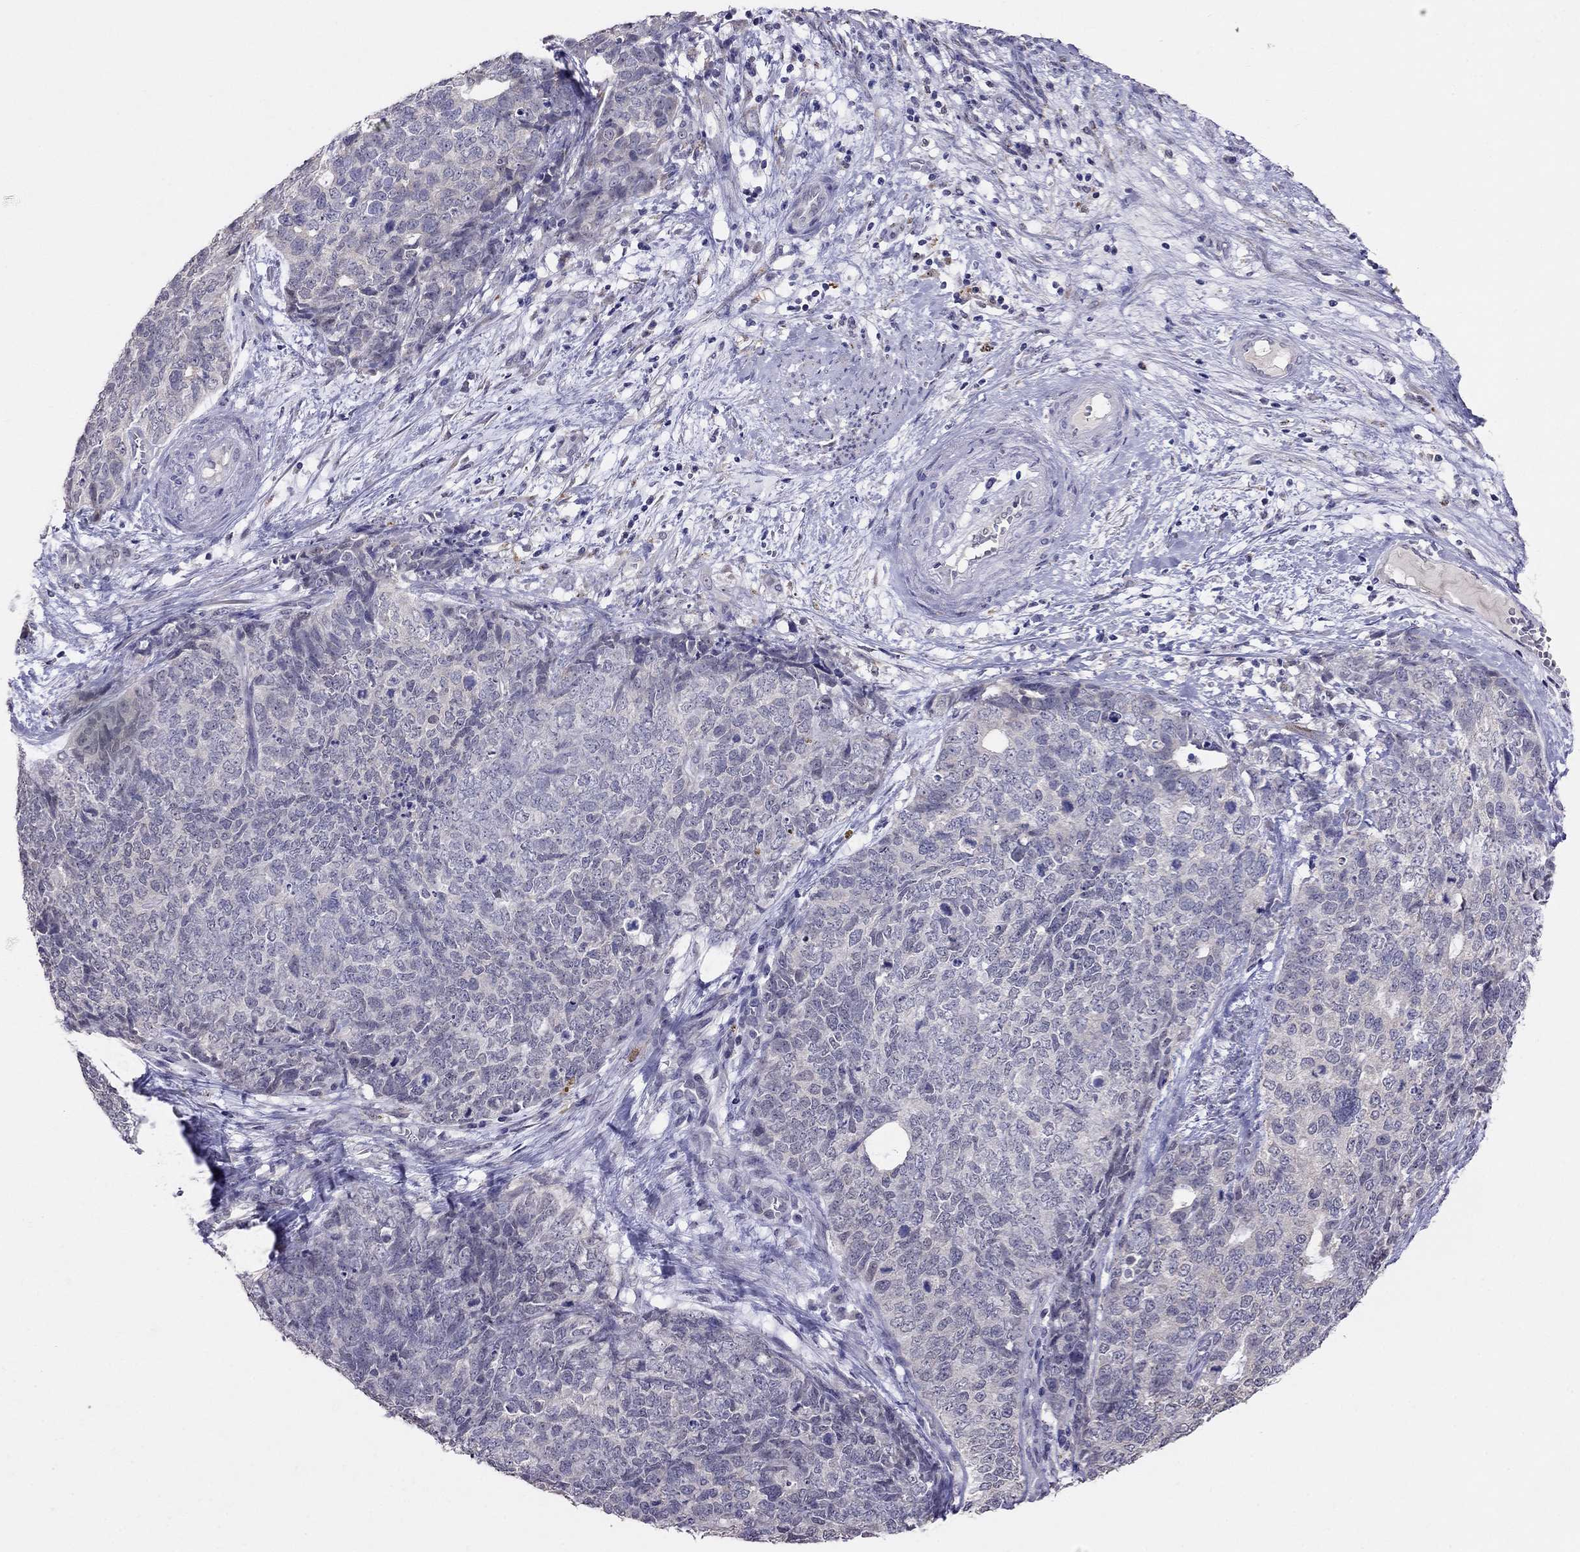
{"staining": {"intensity": "negative", "quantity": "none", "location": "none"}, "tissue": "cervical cancer", "cell_type": "Tumor cells", "image_type": "cancer", "snomed": [{"axis": "morphology", "description": "Squamous cell carcinoma, NOS"}, {"axis": "topography", "description": "Cervix"}], "caption": "An image of human cervical cancer (squamous cell carcinoma) is negative for staining in tumor cells.", "gene": "MYO3B", "patient": {"sex": "female", "age": 63}}